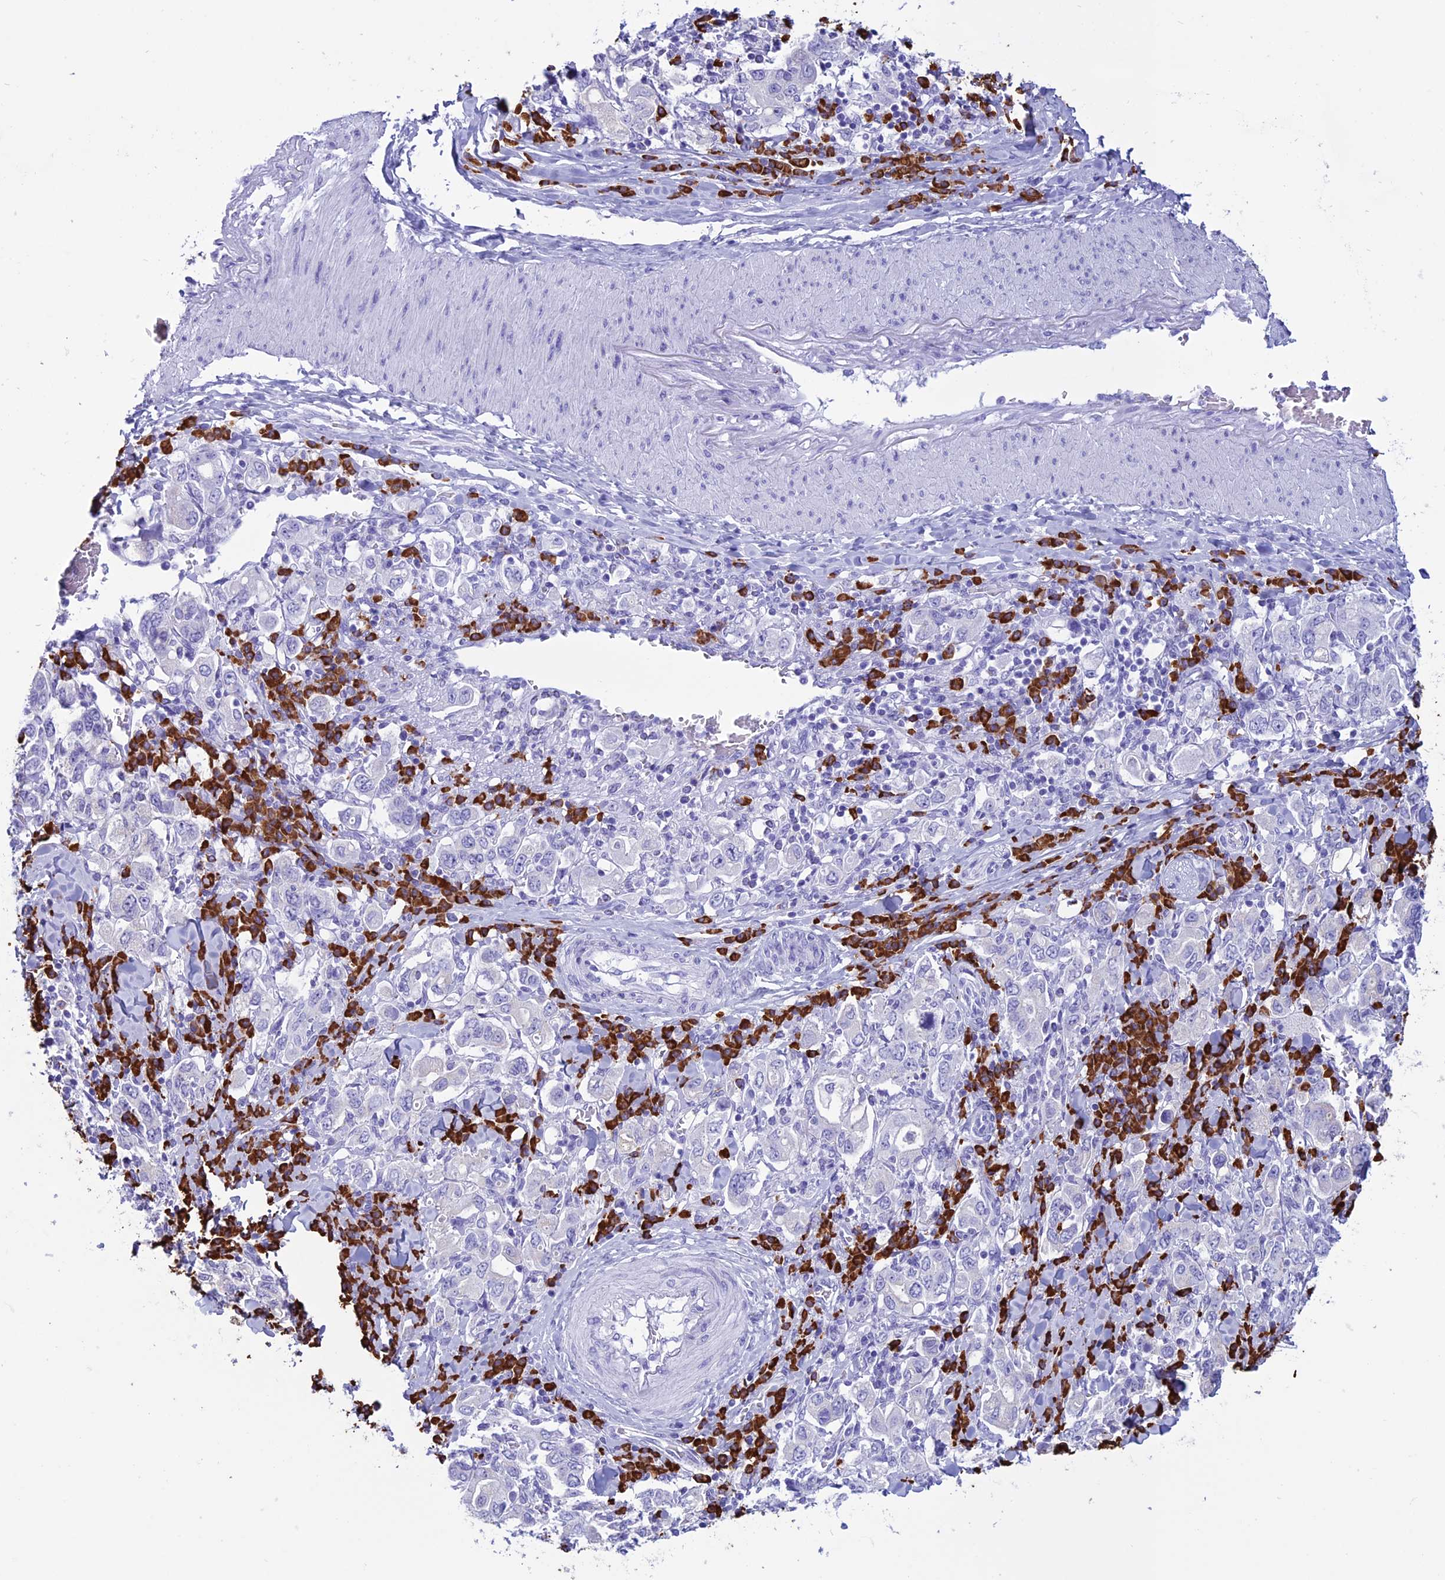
{"staining": {"intensity": "negative", "quantity": "none", "location": "none"}, "tissue": "stomach cancer", "cell_type": "Tumor cells", "image_type": "cancer", "snomed": [{"axis": "morphology", "description": "Adenocarcinoma, NOS"}, {"axis": "topography", "description": "Stomach, upper"}], "caption": "This image is of adenocarcinoma (stomach) stained with immunohistochemistry (IHC) to label a protein in brown with the nuclei are counter-stained blue. There is no staining in tumor cells.", "gene": "MZB1", "patient": {"sex": "male", "age": 62}}